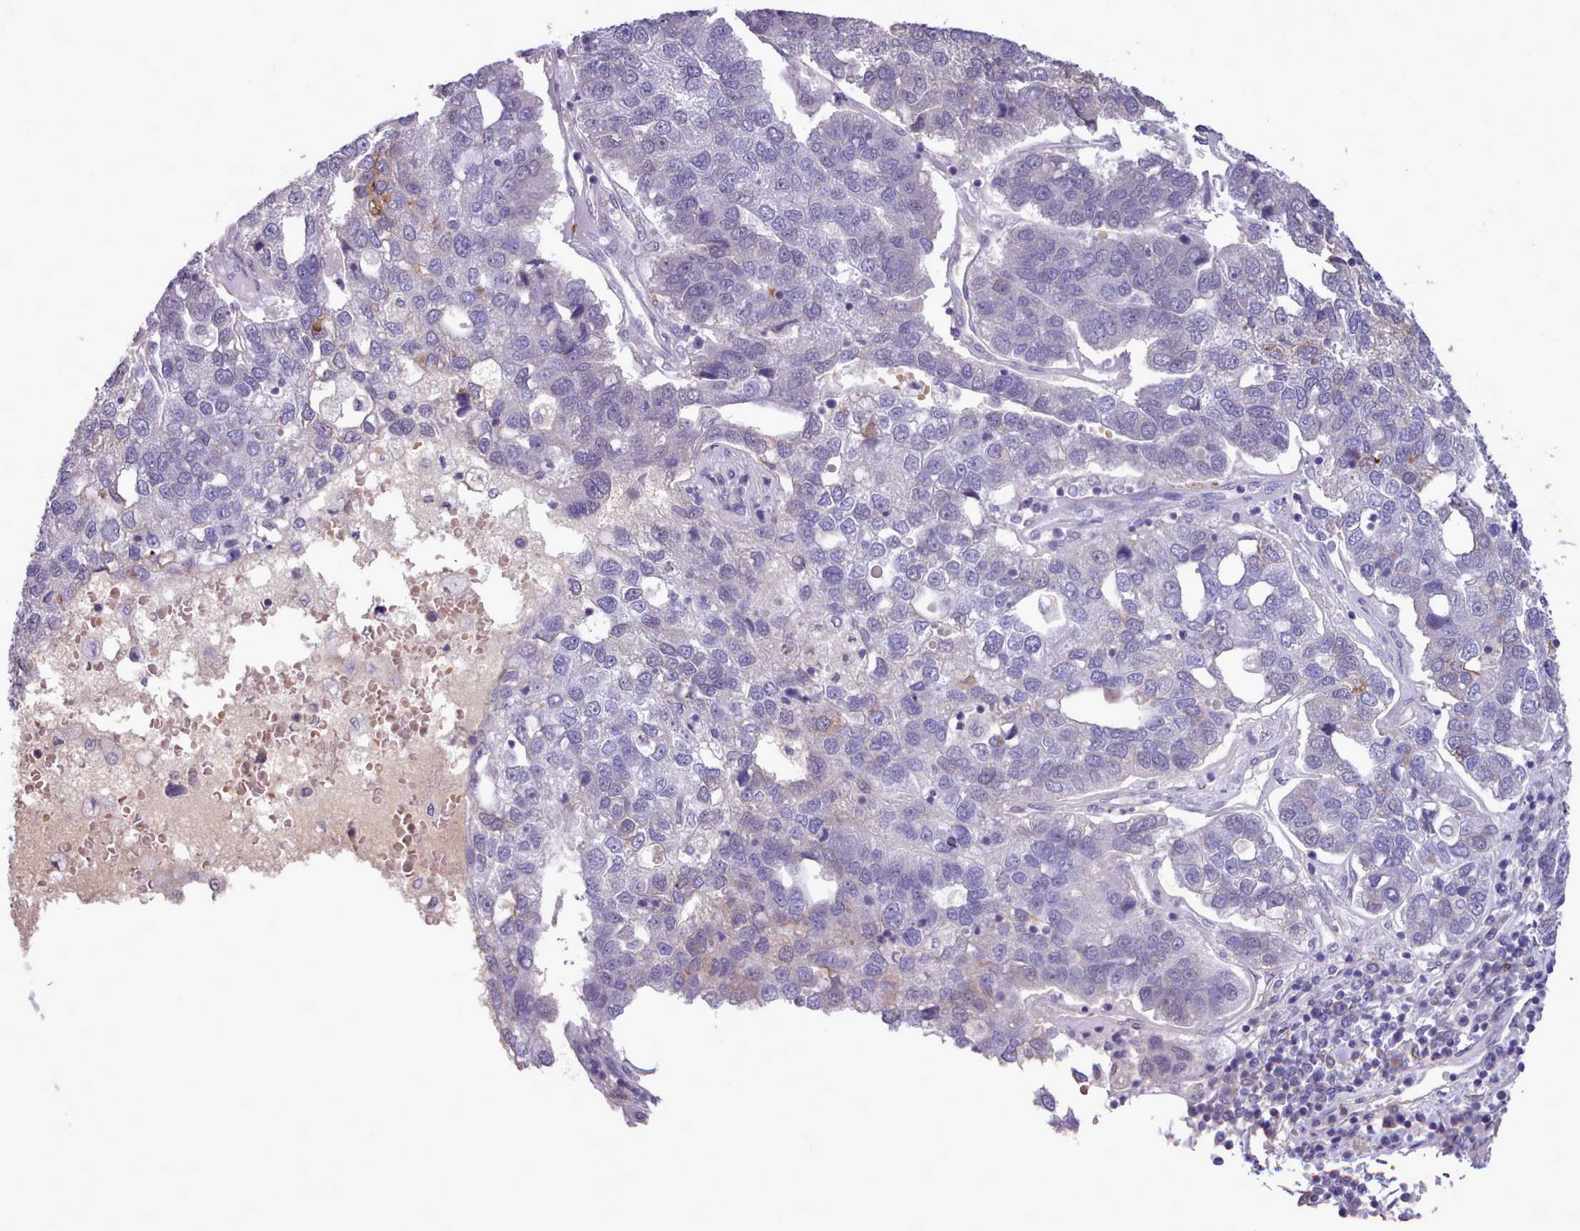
{"staining": {"intensity": "negative", "quantity": "none", "location": "none"}, "tissue": "pancreatic cancer", "cell_type": "Tumor cells", "image_type": "cancer", "snomed": [{"axis": "morphology", "description": "Adenocarcinoma, NOS"}, {"axis": "topography", "description": "Pancreas"}], "caption": "DAB (3,3'-diaminobenzidine) immunohistochemical staining of human pancreatic cancer displays no significant expression in tumor cells.", "gene": "KCTD16", "patient": {"sex": "female", "age": 61}}